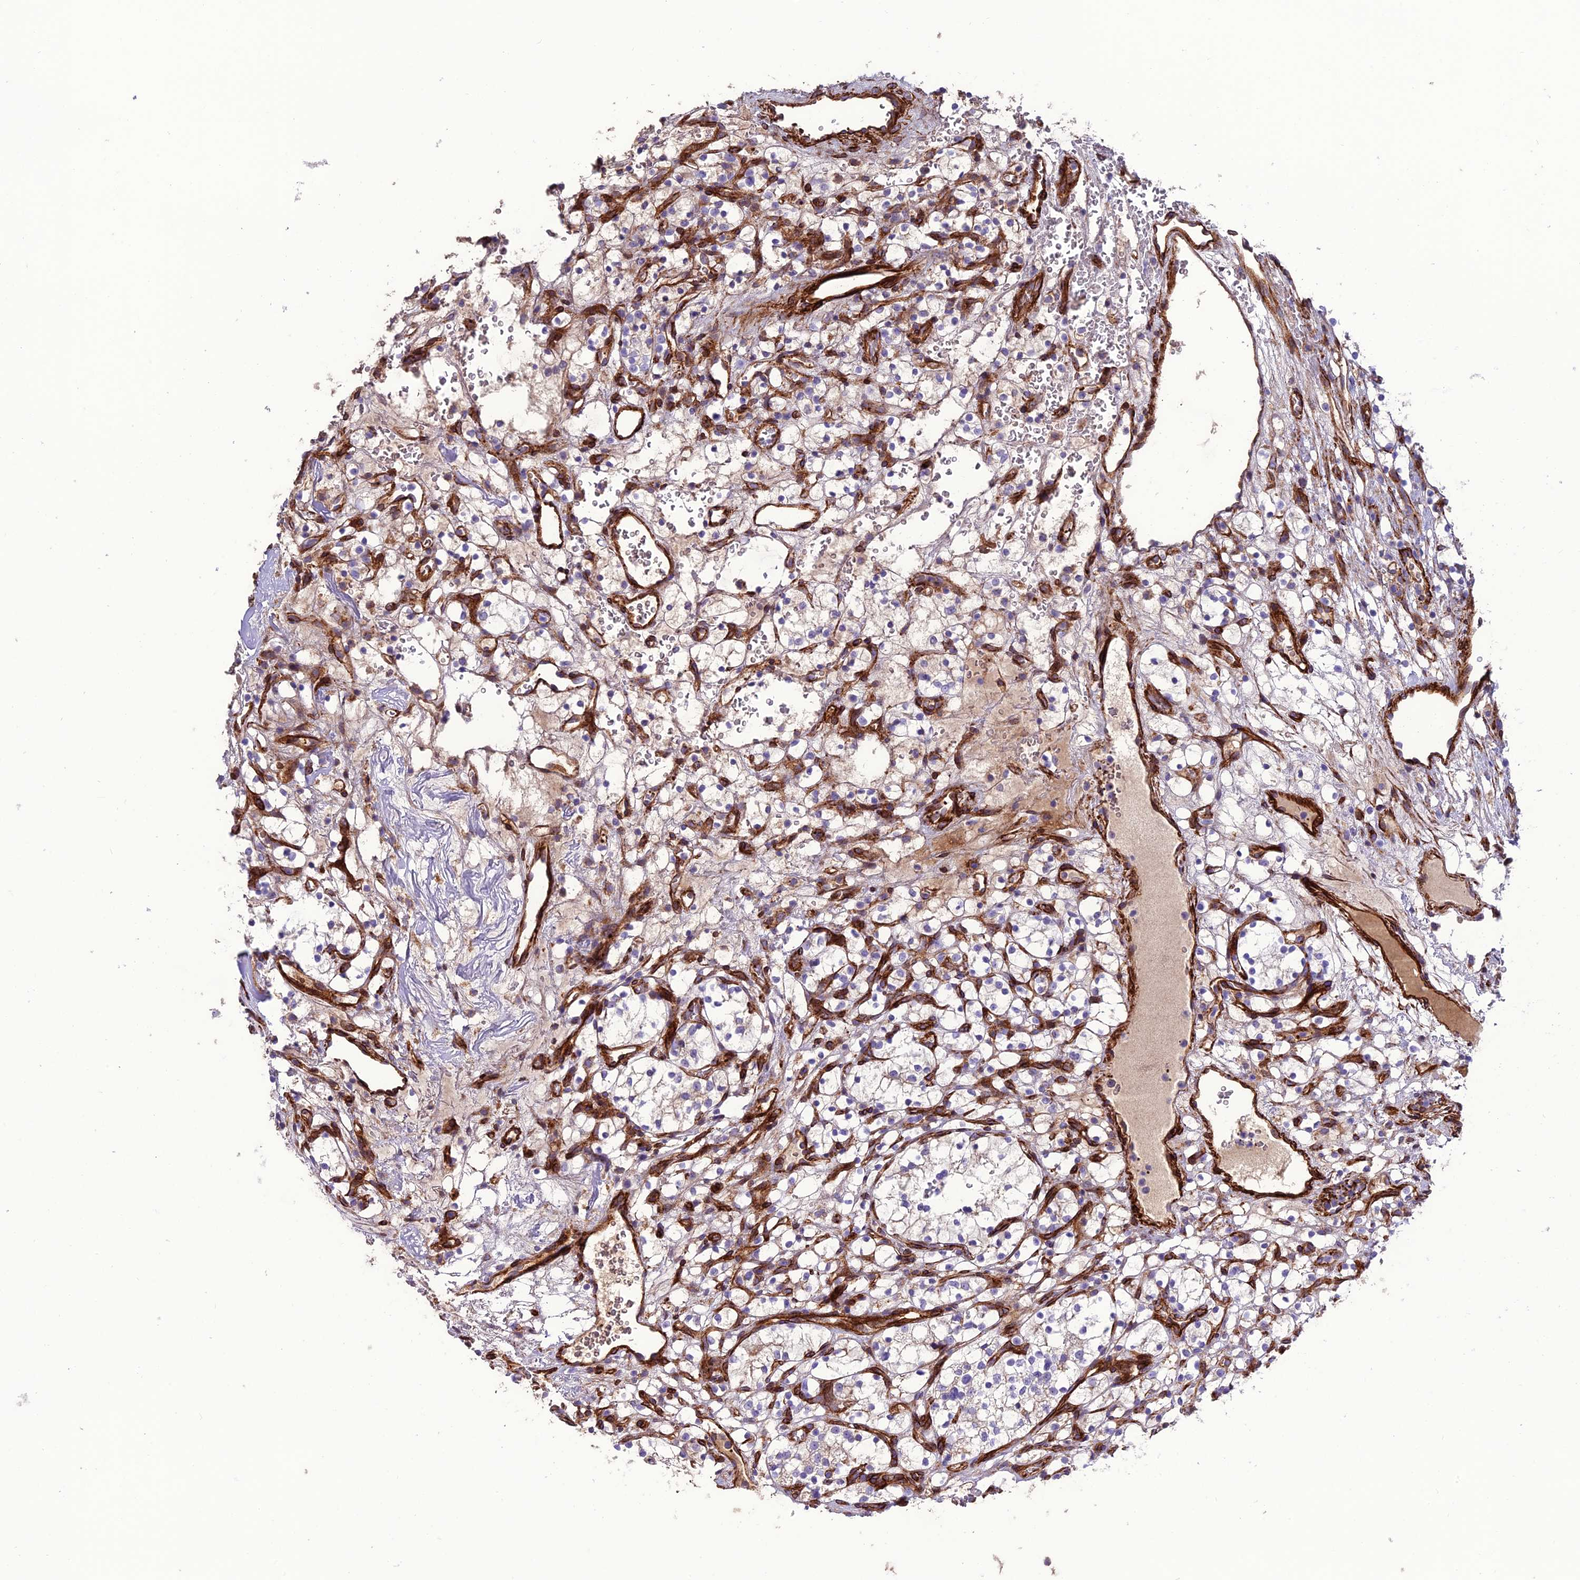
{"staining": {"intensity": "negative", "quantity": "none", "location": "none"}, "tissue": "renal cancer", "cell_type": "Tumor cells", "image_type": "cancer", "snomed": [{"axis": "morphology", "description": "Adenocarcinoma, NOS"}, {"axis": "topography", "description": "Kidney"}], "caption": "Protein analysis of renal adenocarcinoma reveals no significant positivity in tumor cells.", "gene": "REX1BD", "patient": {"sex": "female", "age": 69}}